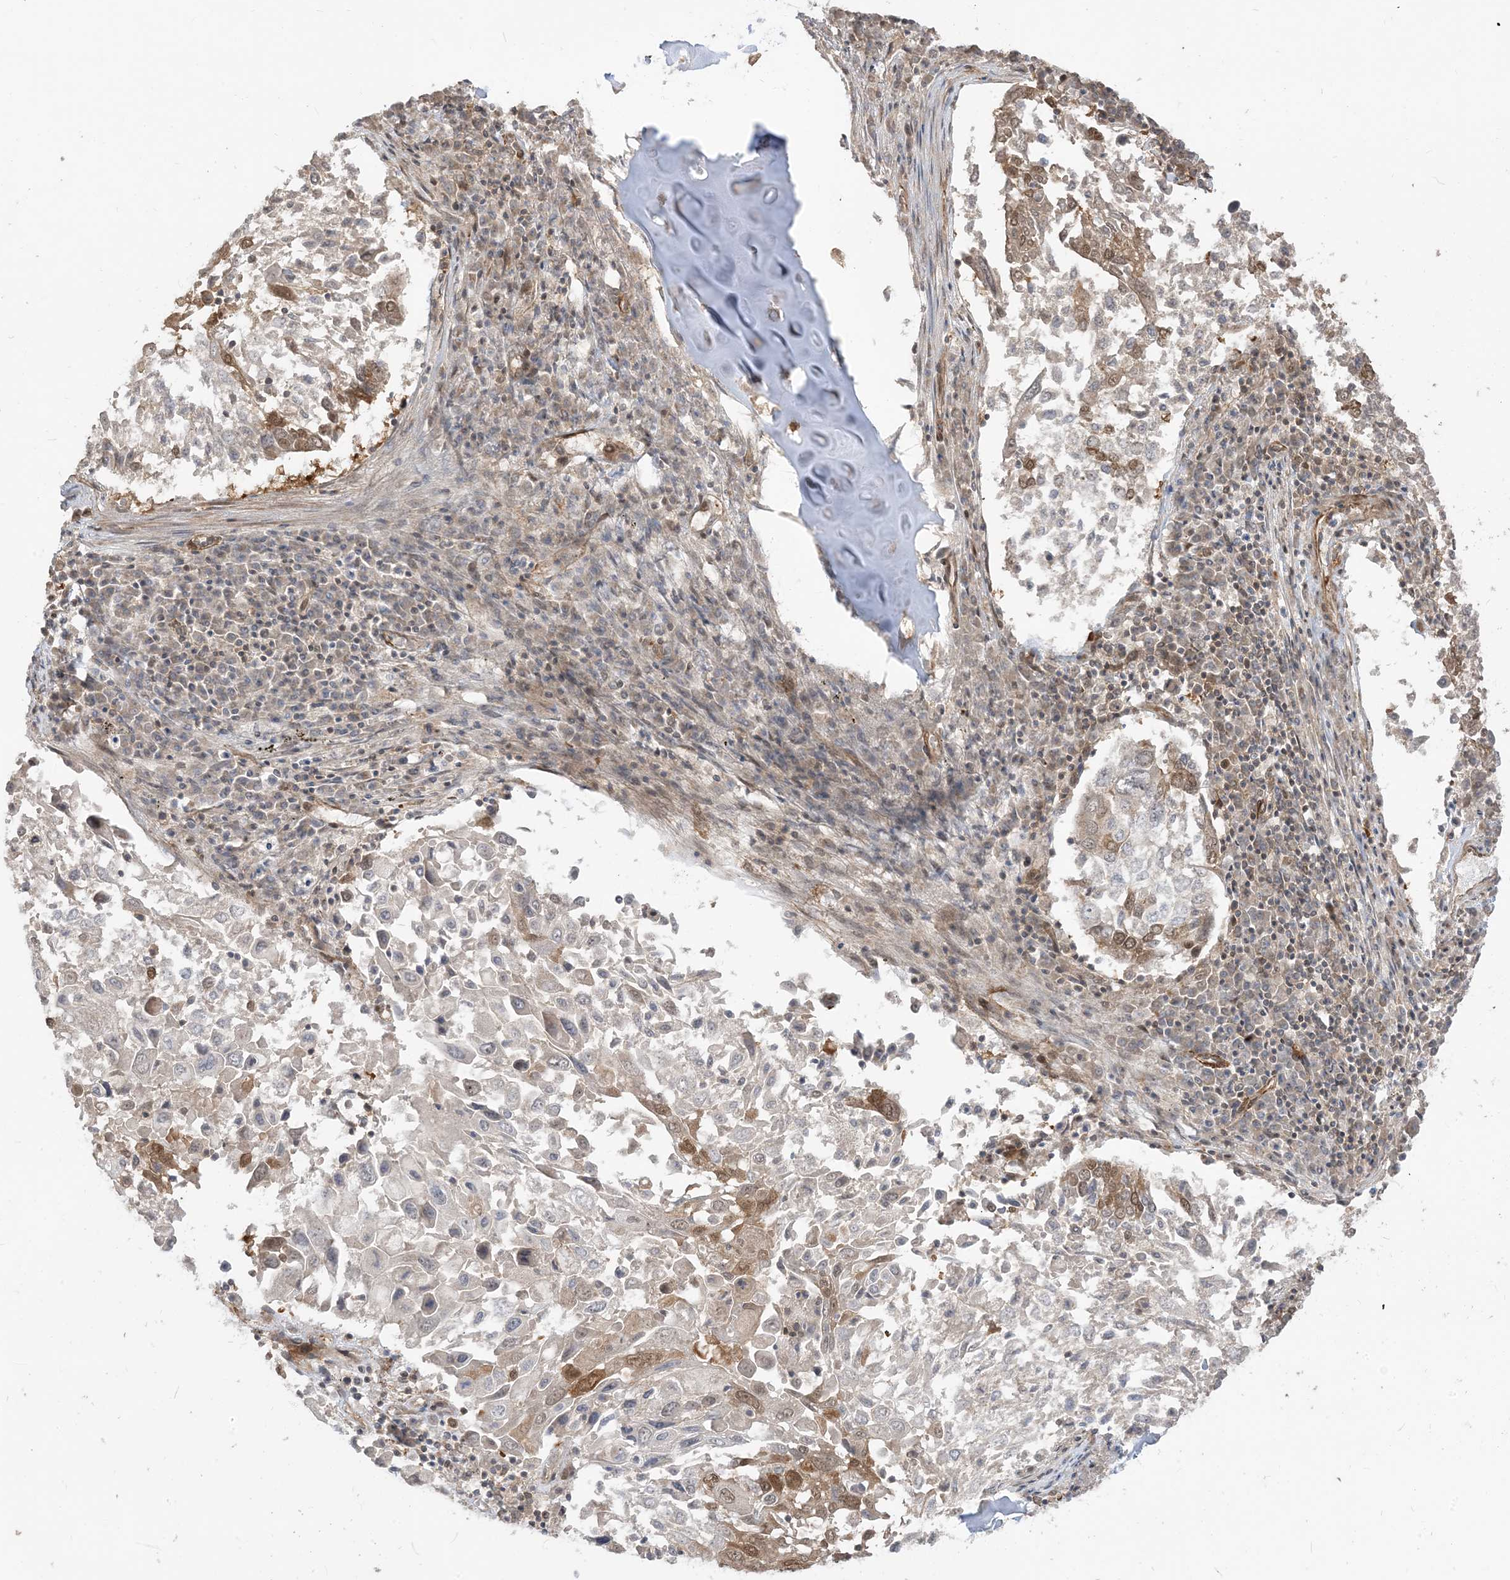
{"staining": {"intensity": "moderate", "quantity": "<25%", "location": "cytoplasmic/membranous,nuclear"}, "tissue": "lung cancer", "cell_type": "Tumor cells", "image_type": "cancer", "snomed": [{"axis": "morphology", "description": "Squamous cell carcinoma, NOS"}, {"axis": "topography", "description": "Lung"}], "caption": "An immunohistochemistry (IHC) histopathology image of tumor tissue is shown. Protein staining in brown labels moderate cytoplasmic/membranous and nuclear positivity in lung cancer (squamous cell carcinoma) within tumor cells. (DAB IHC with brightfield microscopy, high magnification).", "gene": "TBCC", "patient": {"sex": "male", "age": 65}}